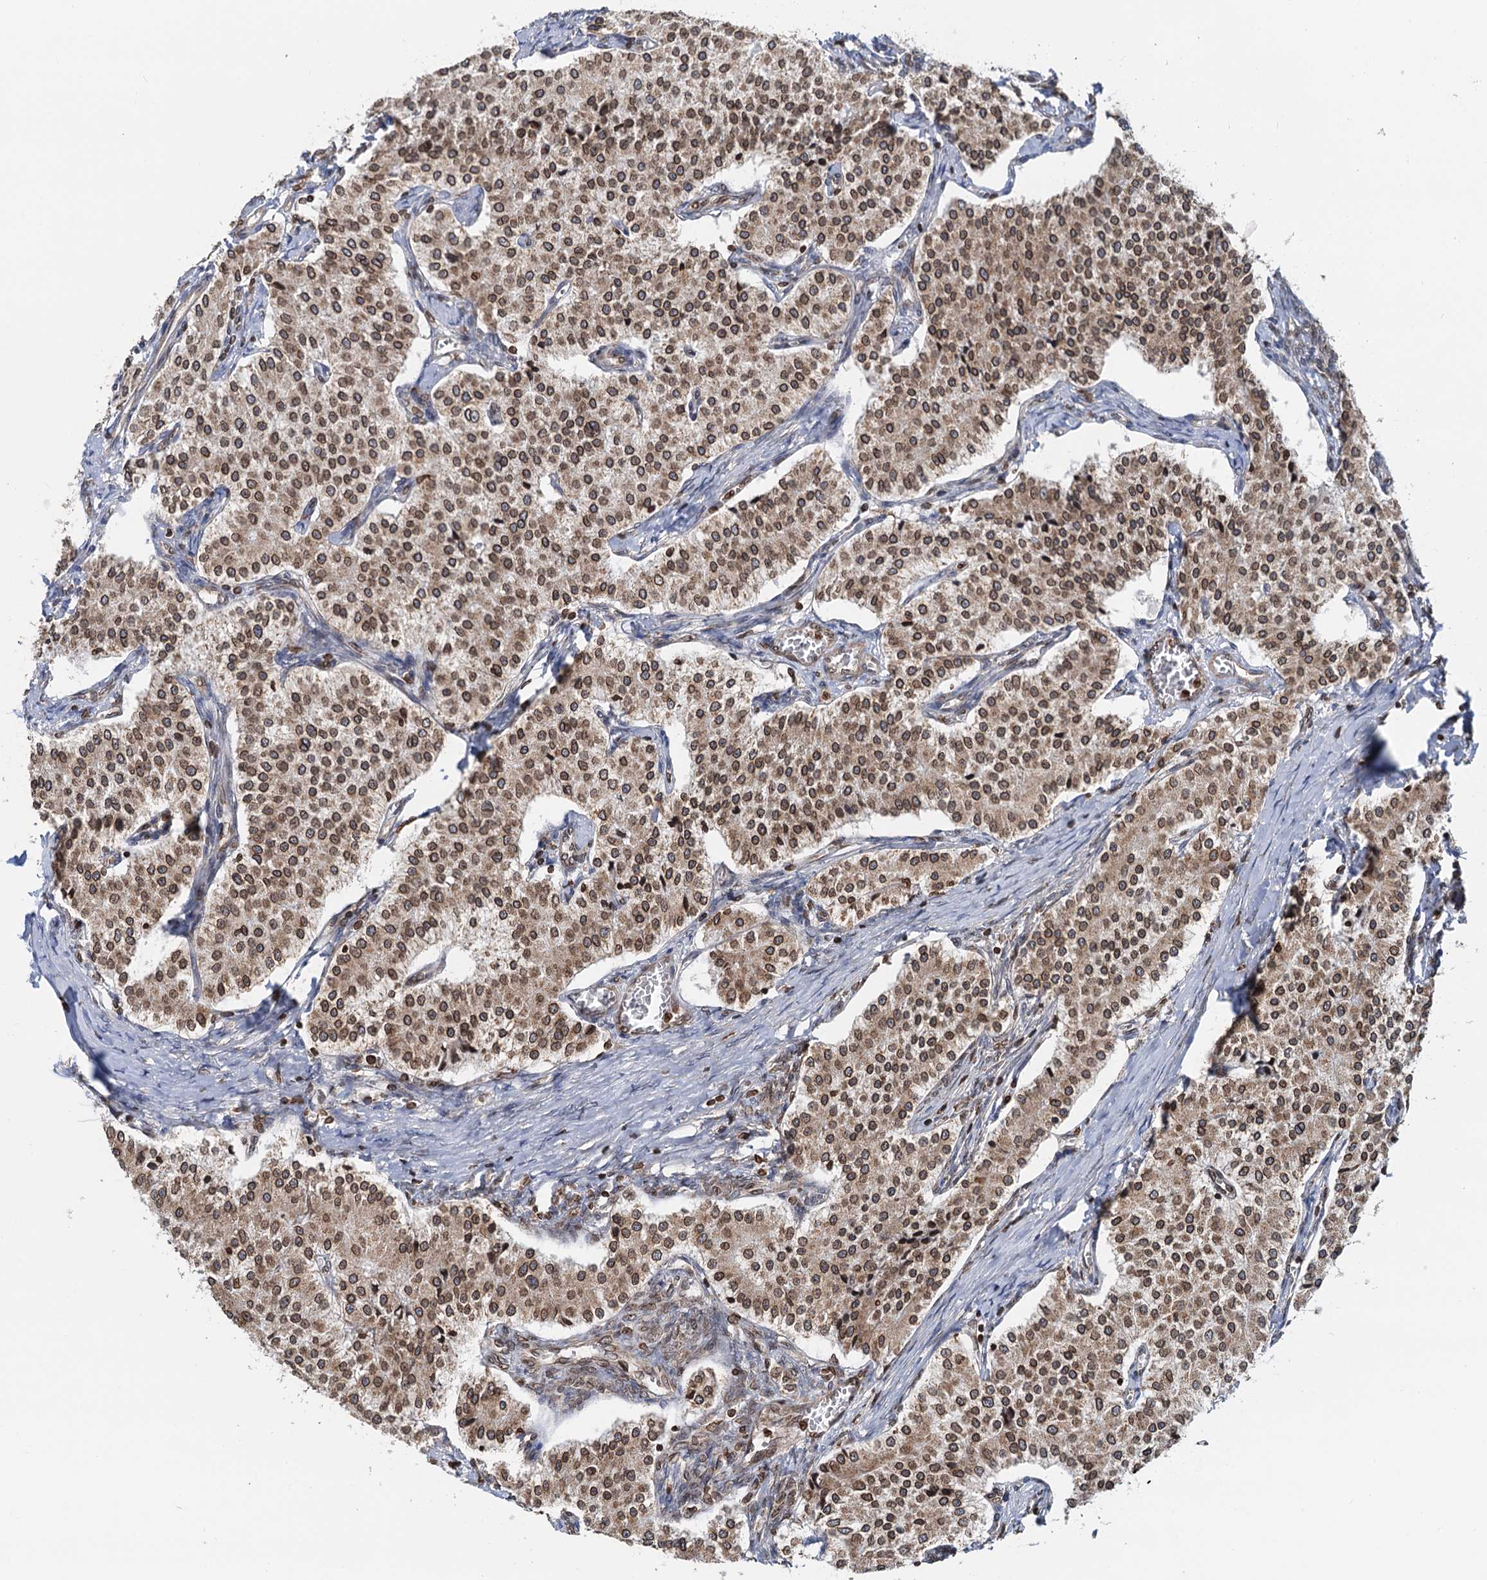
{"staining": {"intensity": "moderate", "quantity": ">75%", "location": "cytoplasmic/membranous,nuclear"}, "tissue": "carcinoid", "cell_type": "Tumor cells", "image_type": "cancer", "snomed": [{"axis": "morphology", "description": "Carcinoid, malignant, NOS"}, {"axis": "topography", "description": "Colon"}], "caption": "Carcinoid tissue shows moderate cytoplasmic/membranous and nuclear staining in about >75% of tumor cells, visualized by immunohistochemistry.", "gene": "ZC3H13", "patient": {"sex": "female", "age": 52}}